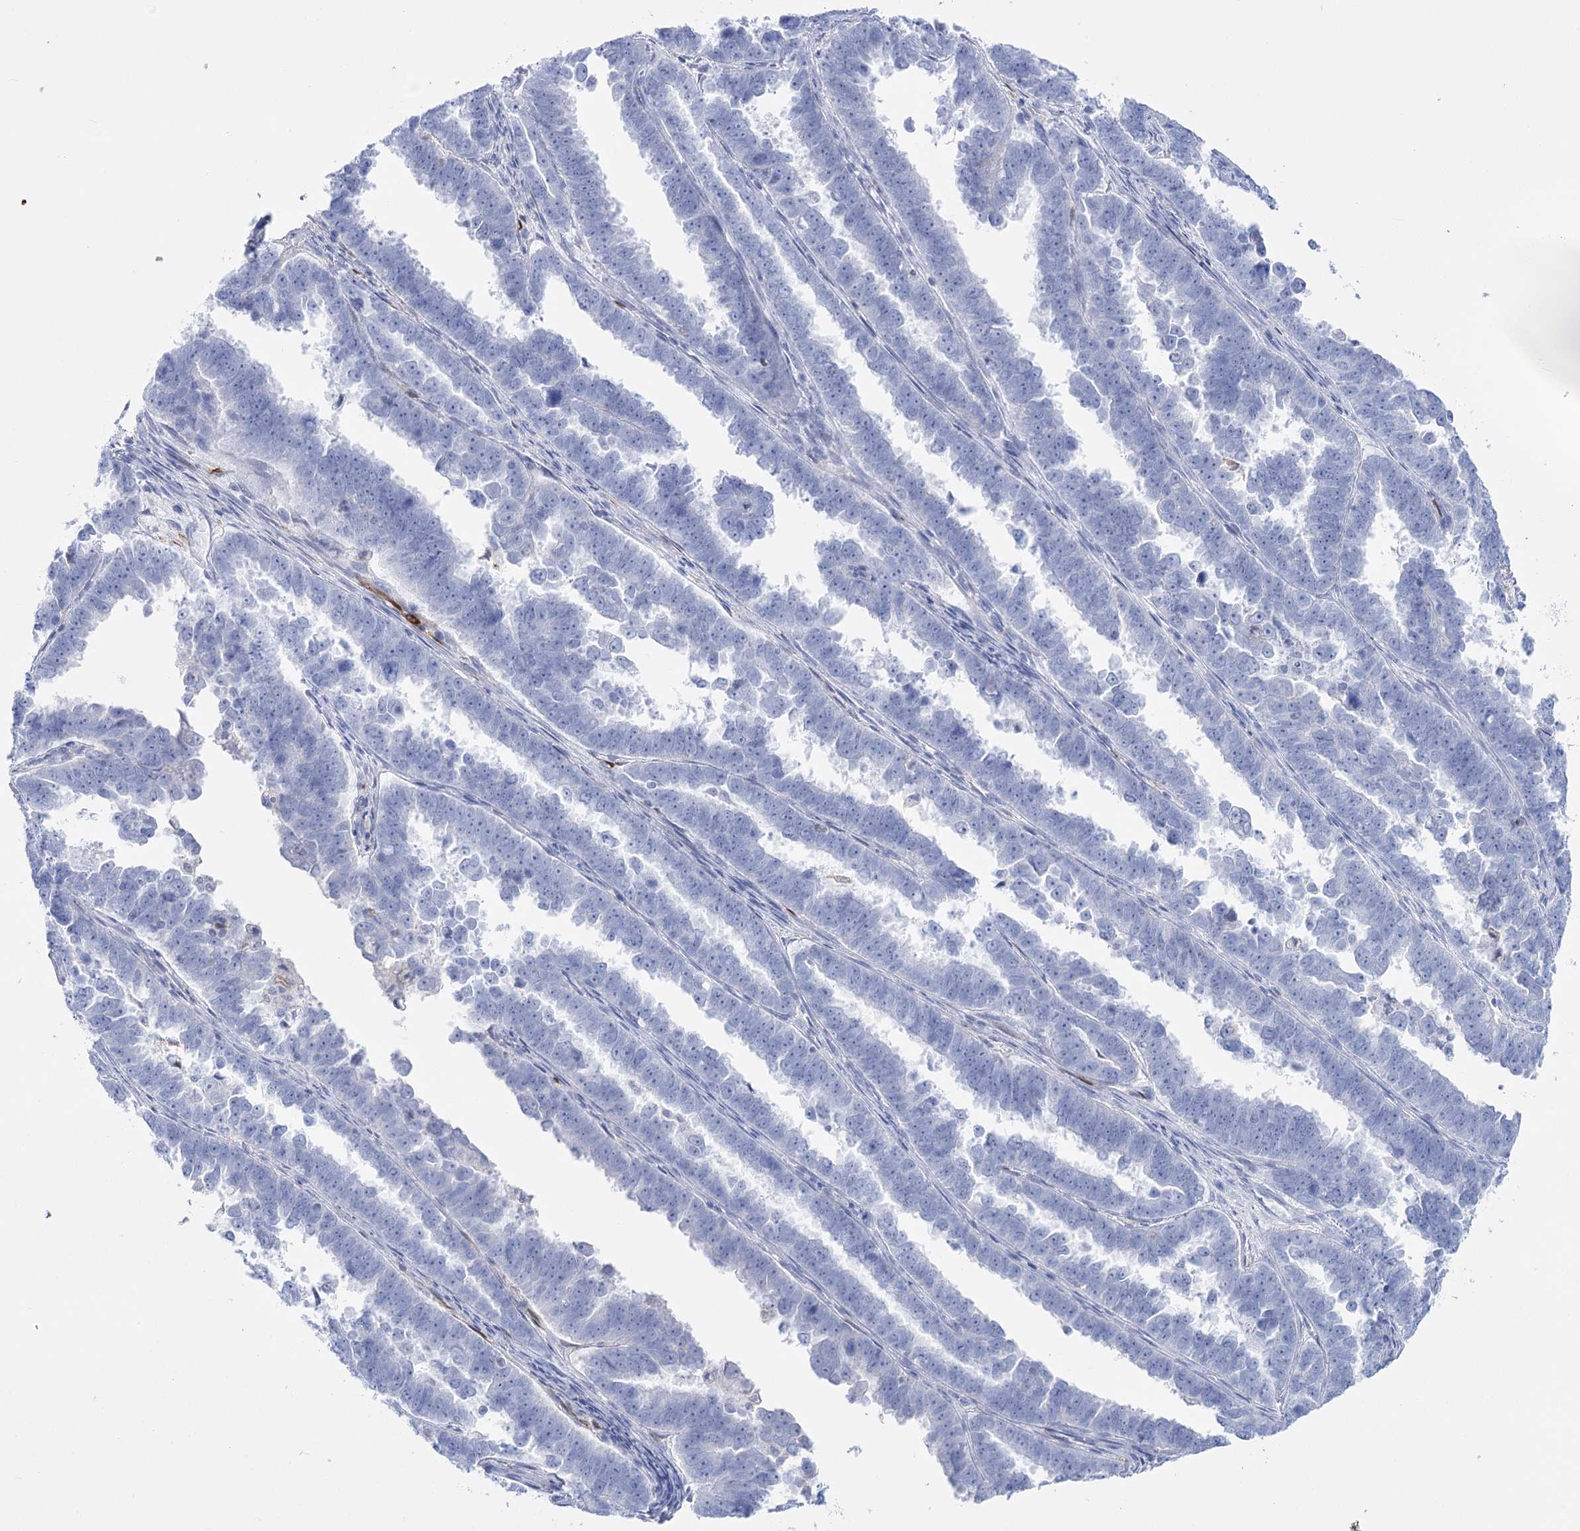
{"staining": {"intensity": "negative", "quantity": "none", "location": "none"}, "tissue": "endometrial cancer", "cell_type": "Tumor cells", "image_type": "cancer", "snomed": [{"axis": "morphology", "description": "Adenocarcinoma, NOS"}, {"axis": "topography", "description": "Endometrium"}], "caption": "Immunohistochemistry photomicrograph of endometrial adenocarcinoma stained for a protein (brown), which displays no expression in tumor cells.", "gene": "PCDHA1", "patient": {"sex": "female", "age": 75}}